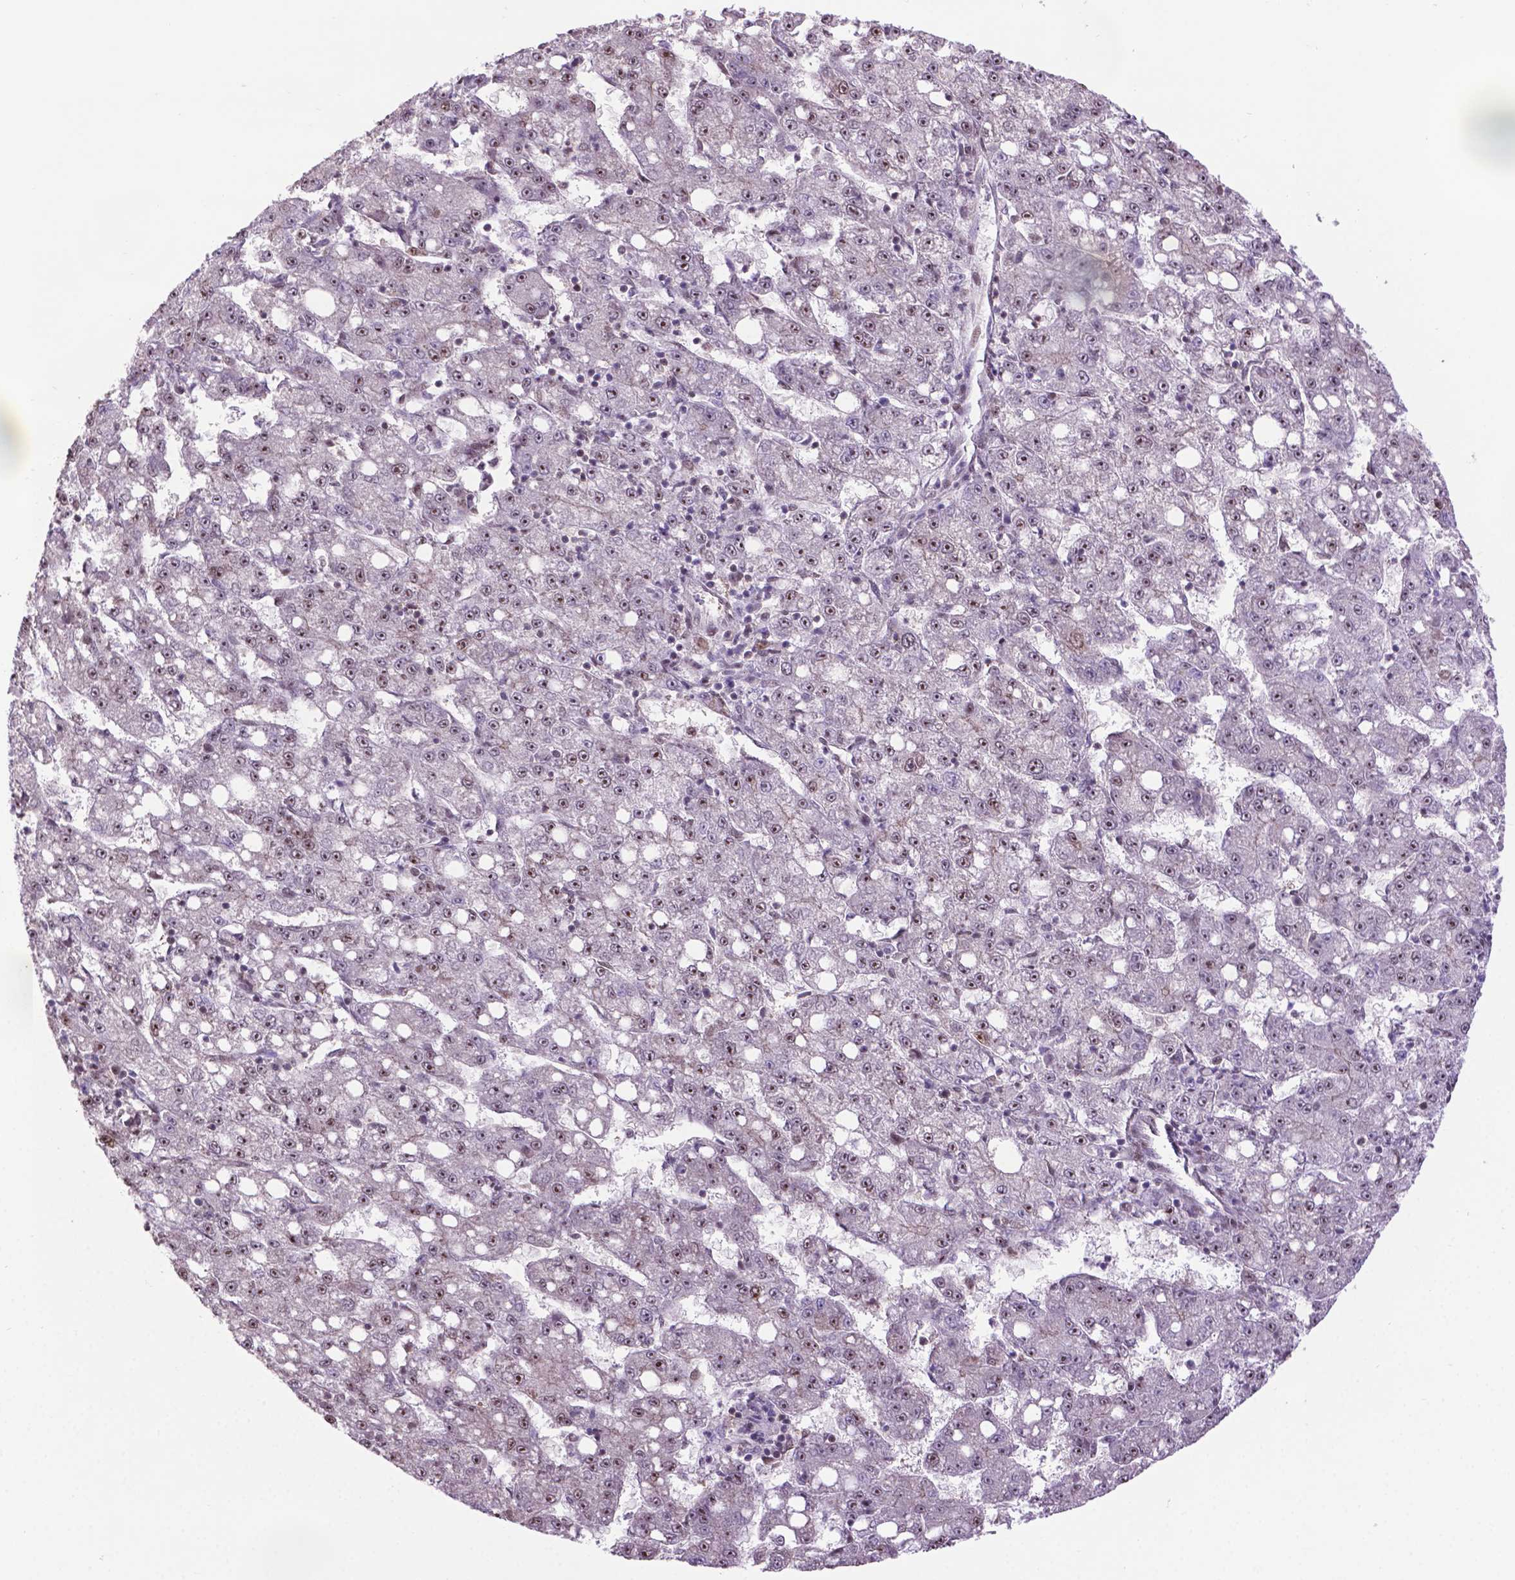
{"staining": {"intensity": "moderate", "quantity": ">75%", "location": "nuclear"}, "tissue": "liver cancer", "cell_type": "Tumor cells", "image_type": "cancer", "snomed": [{"axis": "morphology", "description": "Carcinoma, Hepatocellular, NOS"}, {"axis": "topography", "description": "Liver"}], "caption": "A brown stain shows moderate nuclear staining of a protein in liver cancer tumor cells. (brown staining indicates protein expression, while blue staining denotes nuclei).", "gene": "CSNK2A1", "patient": {"sex": "female", "age": 65}}